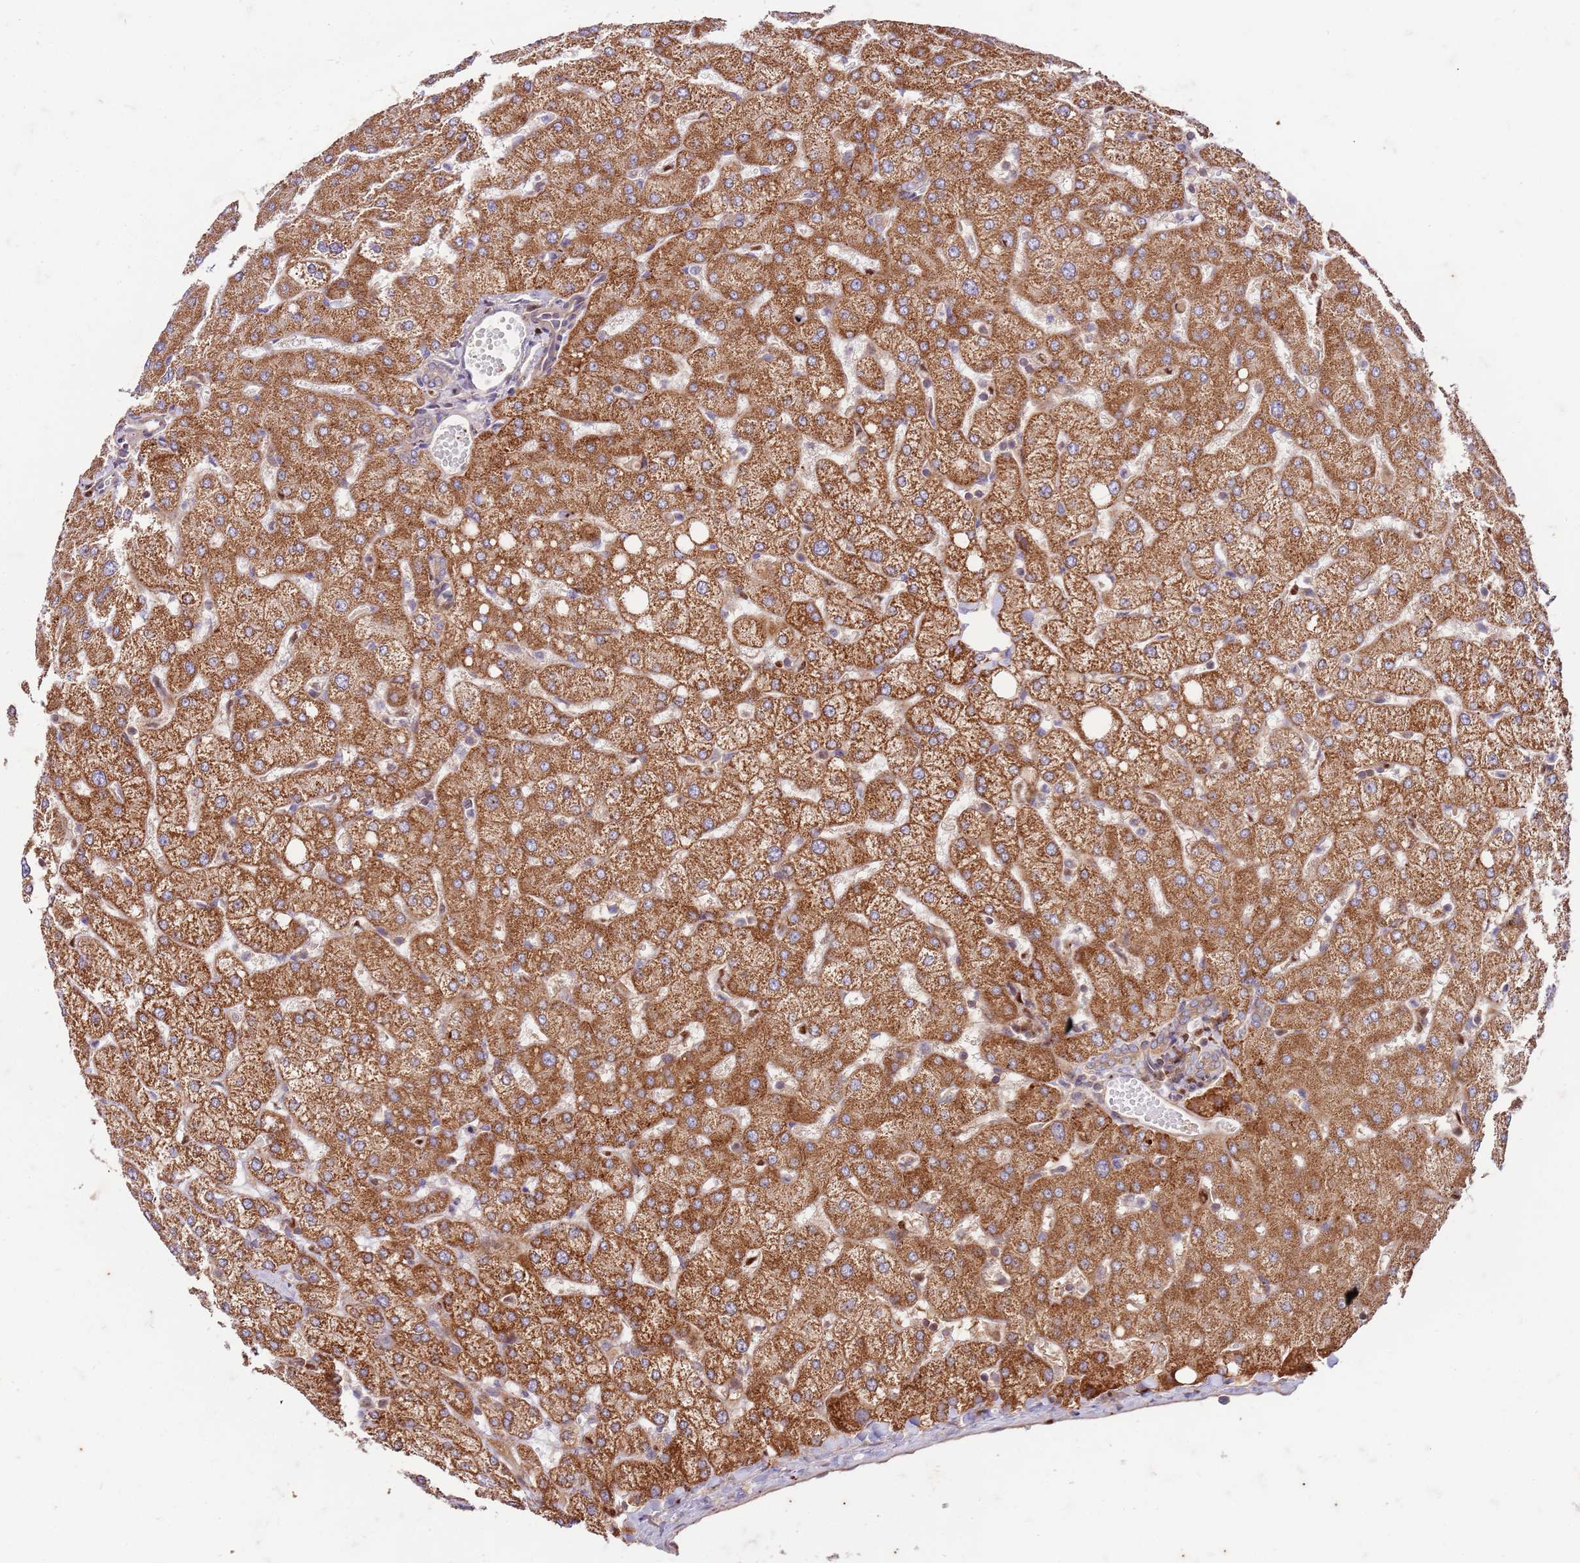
{"staining": {"intensity": "weak", "quantity": "<25%", "location": "cytoplasmic/membranous"}, "tissue": "liver", "cell_type": "Cholangiocytes", "image_type": "normal", "snomed": [{"axis": "morphology", "description": "Normal tissue, NOS"}, {"axis": "topography", "description": "Liver"}], "caption": "Immunohistochemical staining of unremarkable liver exhibits no significant positivity in cholangiocytes.", "gene": "OSBP", "patient": {"sex": "female", "age": 54}}